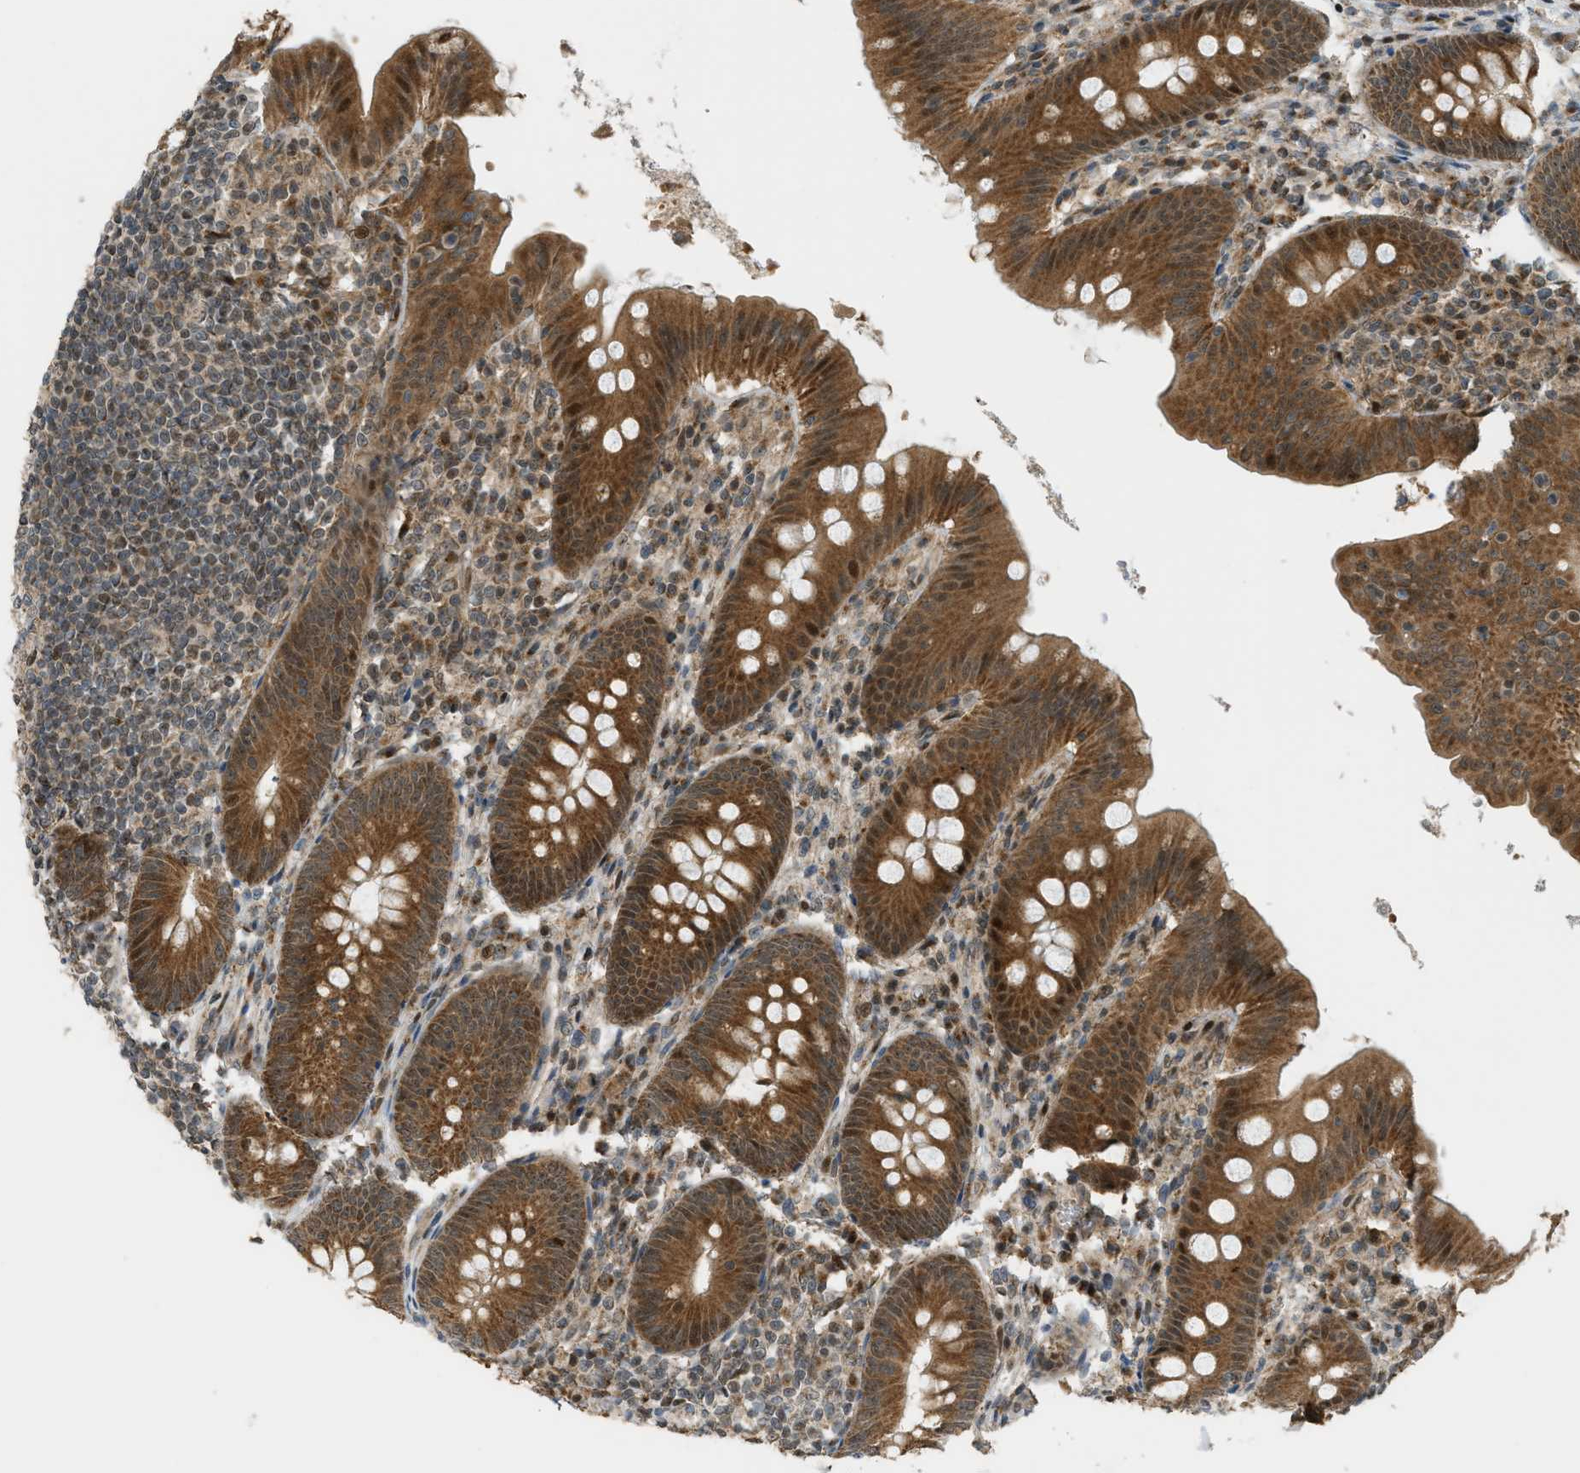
{"staining": {"intensity": "strong", "quantity": ">75%", "location": "cytoplasmic/membranous,nuclear"}, "tissue": "appendix", "cell_type": "Glandular cells", "image_type": "normal", "snomed": [{"axis": "morphology", "description": "Normal tissue, NOS"}, {"axis": "topography", "description": "Appendix"}], "caption": "Immunohistochemistry (IHC) of benign appendix reveals high levels of strong cytoplasmic/membranous,nuclear expression in about >75% of glandular cells. Nuclei are stained in blue.", "gene": "CCDC186", "patient": {"sex": "male", "age": 56}}